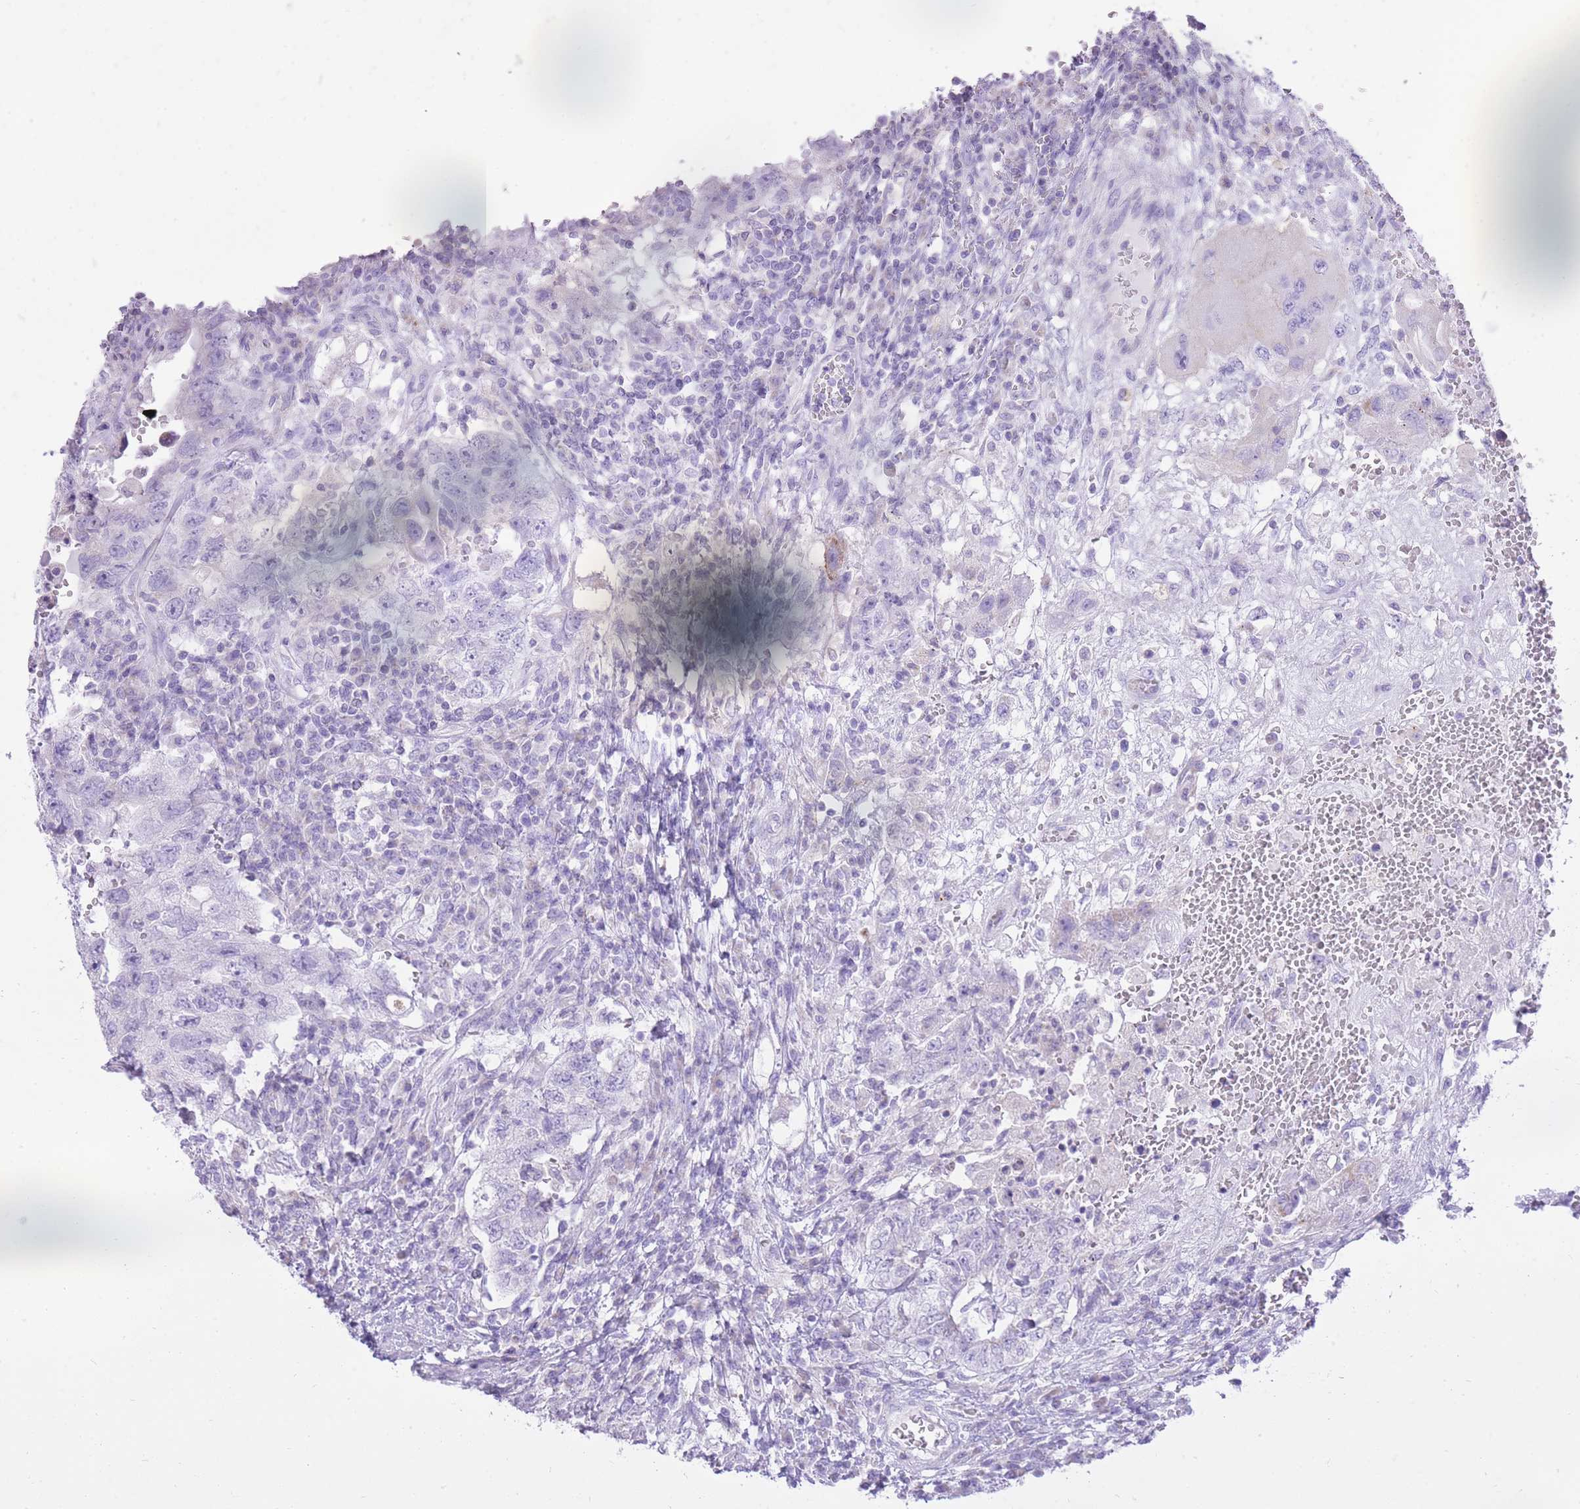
{"staining": {"intensity": "negative", "quantity": "none", "location": "none"}, "tissue": "testis cancer", "cell_type": "Tumor cells", "image_type": "cancer", "snomed": [{"axis": "morphology", "description": "Carcinoma, Embryonal, NOS"}, {"axis": "topography", "description": "Testis"}], "caption": "Immunohistochemistry histopathology image of embryonal carcinoma (testis) stained for a protein (brown), which shows no expression in tumor cells. (DAB immunohistochemistry (IHC) visualized using brightfield microscopy, high magnification).", "gene": "SLC4A4", "patient": {"sex": "male", "age": 26}}